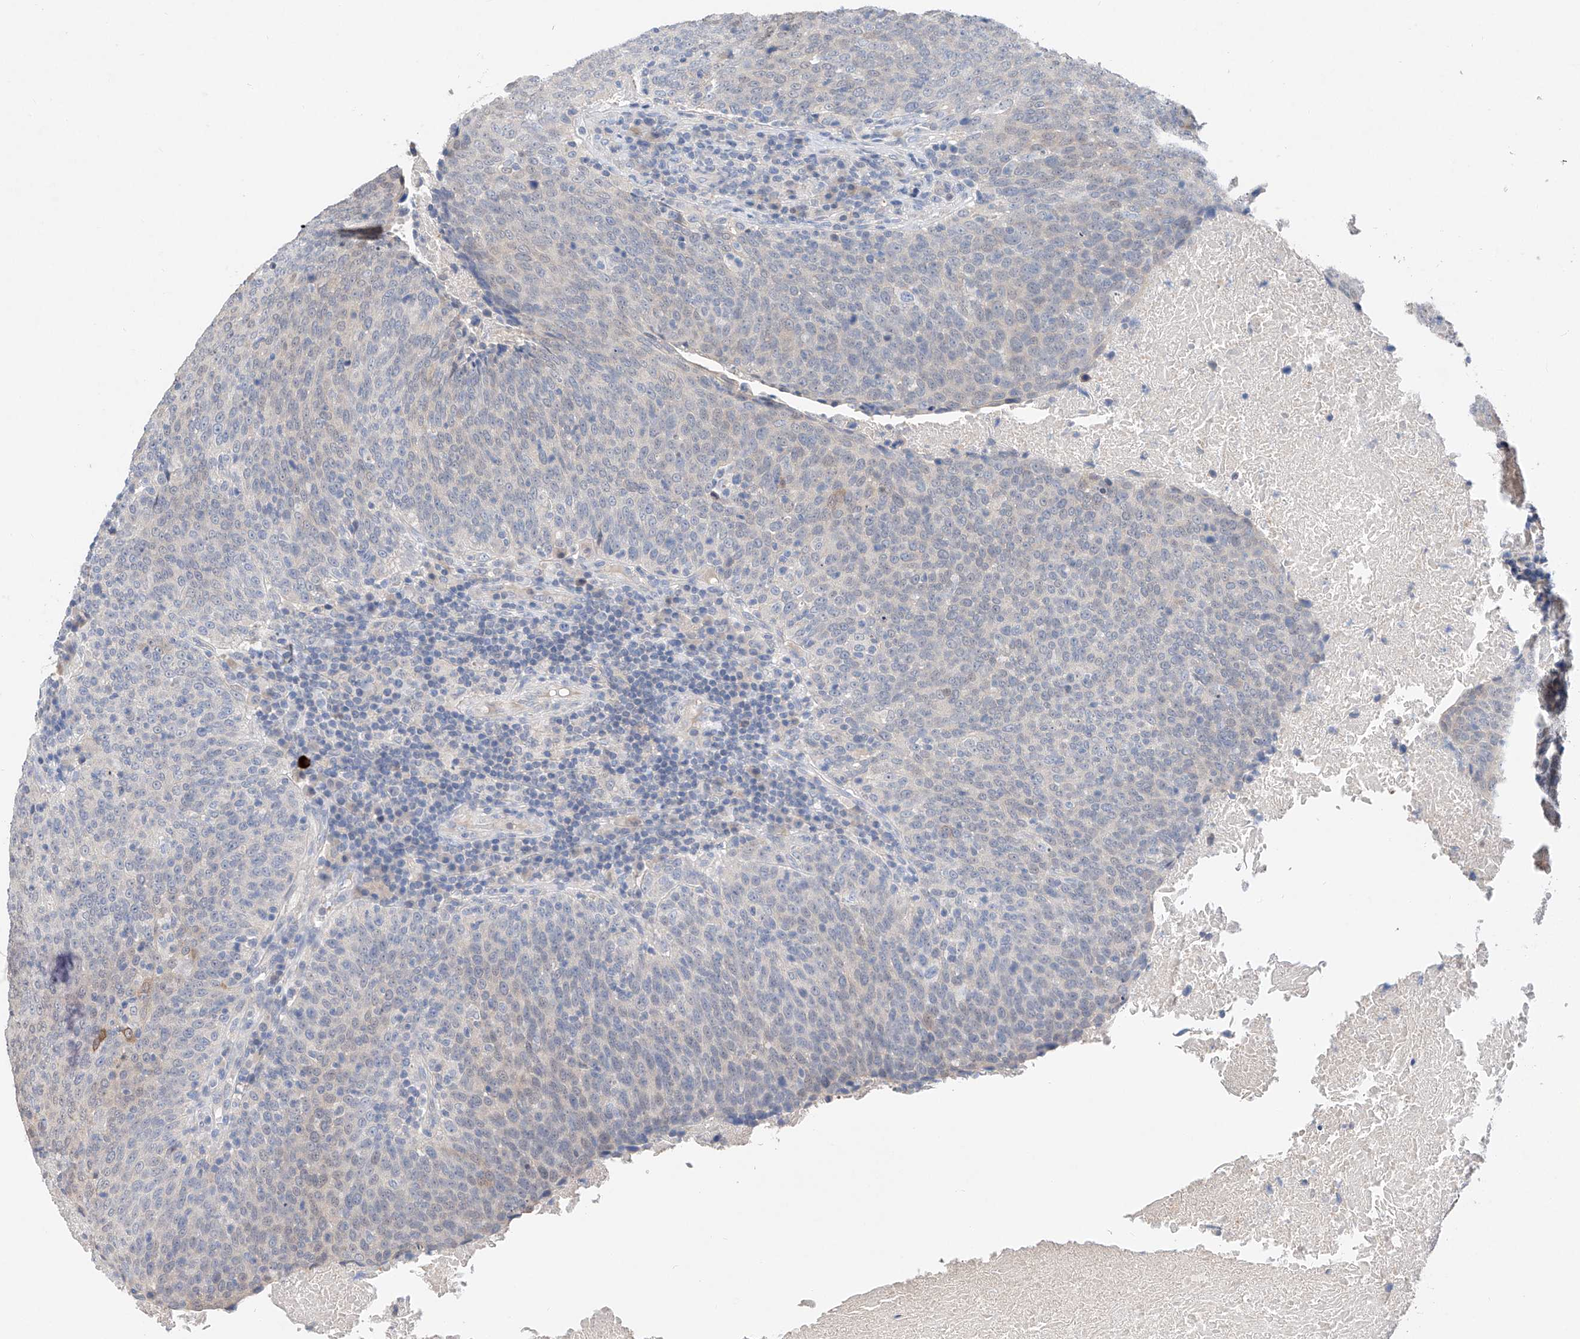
{"staining": {"intensity": "negative", "quantity": "none", "location": "none"}, "tissue": "head and neck cancer", "cell_type": "Tumor cells", "image_type": "cancer", "snomed": [{"axis": "morphology", "description": "Squamous cell carcinoma, NOS"}, {"axis": "morphology", "description": "Squamous cell carcinoma, metastatic, NOS"}, {"axis": "topography", "description": "Lymph node"}, {"axis": "topography", "description": "Head-Neck"}], "caption": "Head and neck cancer (squamous cell carcinoma) was stained to show a protein in brown. There is no significant positivity in tumor cells.", "gene": "FUCA2", "patient": {"sex": "male", "age": 62}}